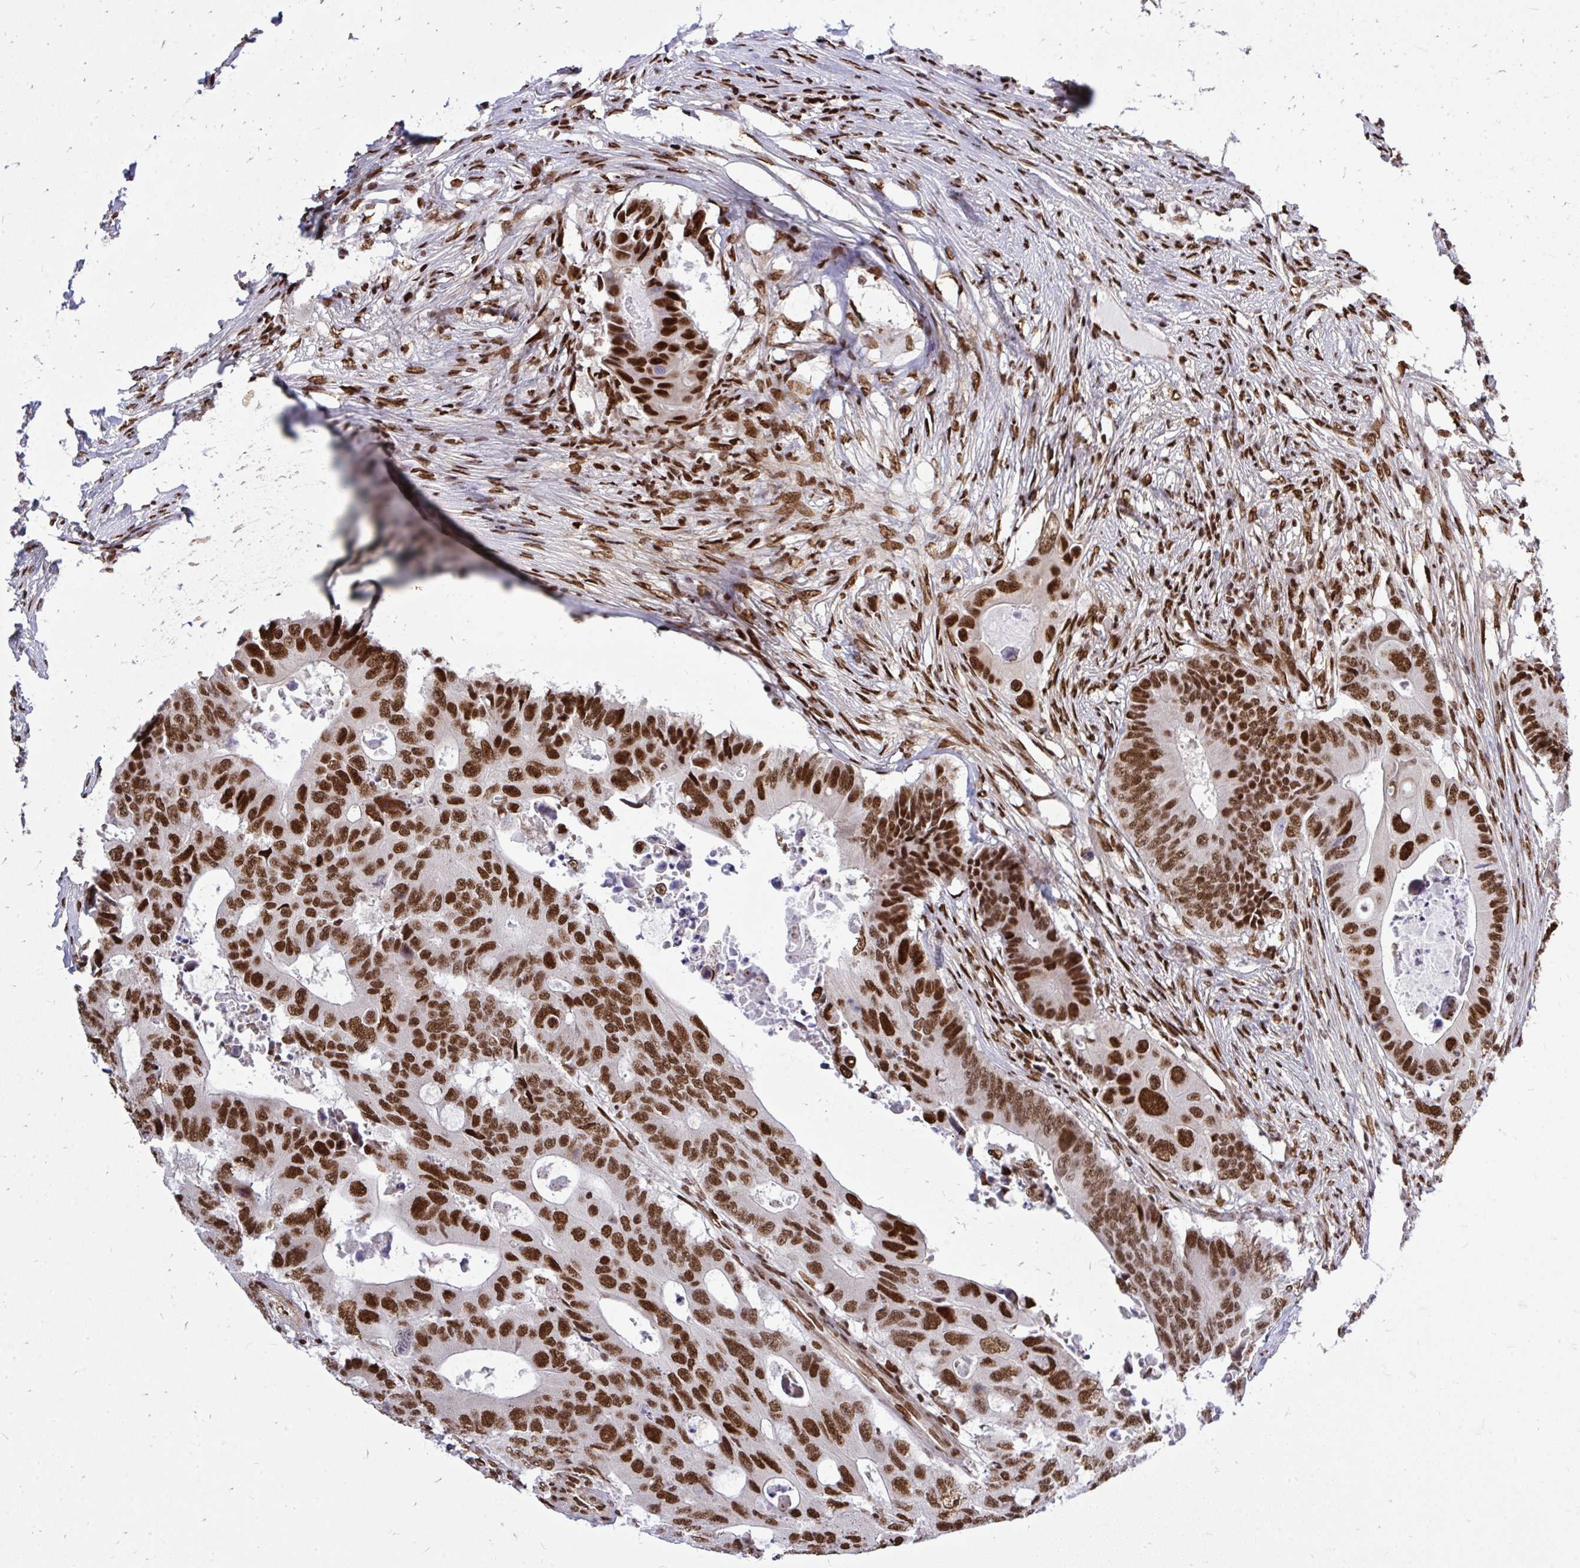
{"staining": {"intensity": "strong", "quantity": ">75%", "location": "nuclear"}, "tissue": "colorectal cancer", "cell_type": "Tumor cells", "image_type": "cancer", "snomed": [{"axis": "morphology", "description": "Adenocarcinoma, NOS"}, {"axis": "topography", "description": "Colon"}], "caption": "Protein analysis of colorectal cancer tissue reveals strong nuclear positivity in approximately >75% of tumor cells.", "gene": "TBL1Y", "patient": {"sex": "male", "age": 71}}